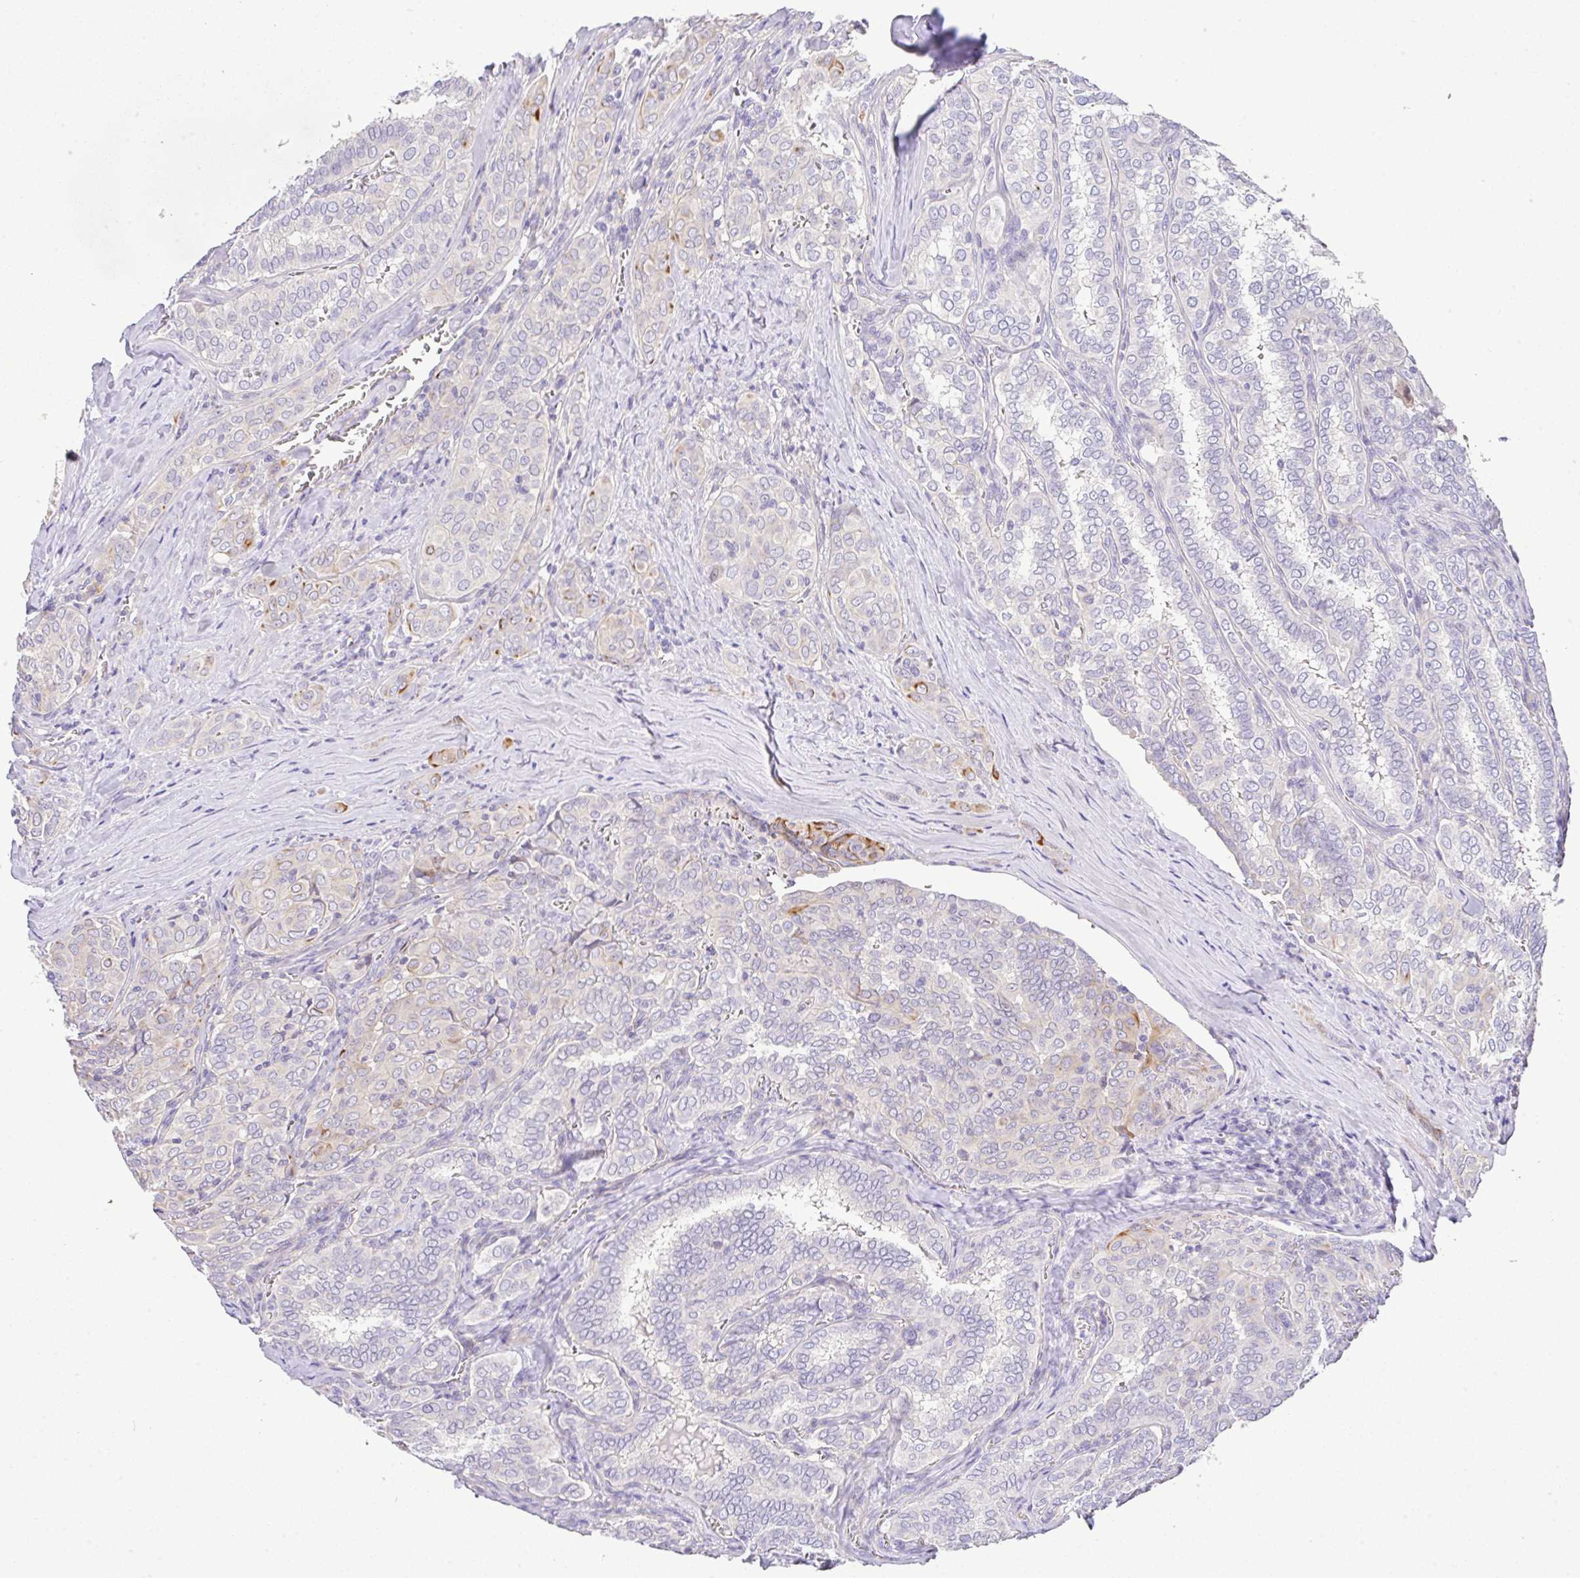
{"staining": {"intensity": "negative", "quantity": "none", "location": "none"}, "tissue": "thyroid cancer", "cell_type": "Tumor cells", "image_type": "cancer", "snomed": [{"axis": "morphology", "description": "Papillary adenocarcinoma, NOS"}, {"axis": "topography", "description": "Thyroid gland"}], "caption": "Immunohistochemistry photomicrograph of human thyroid cancer (papillary adenocarcinoma) stained for a protein (brown), which demonstrates no positivity in tumor cells.", "gene": "EPN3", "patient": {"sex": "female", "age": 30}}